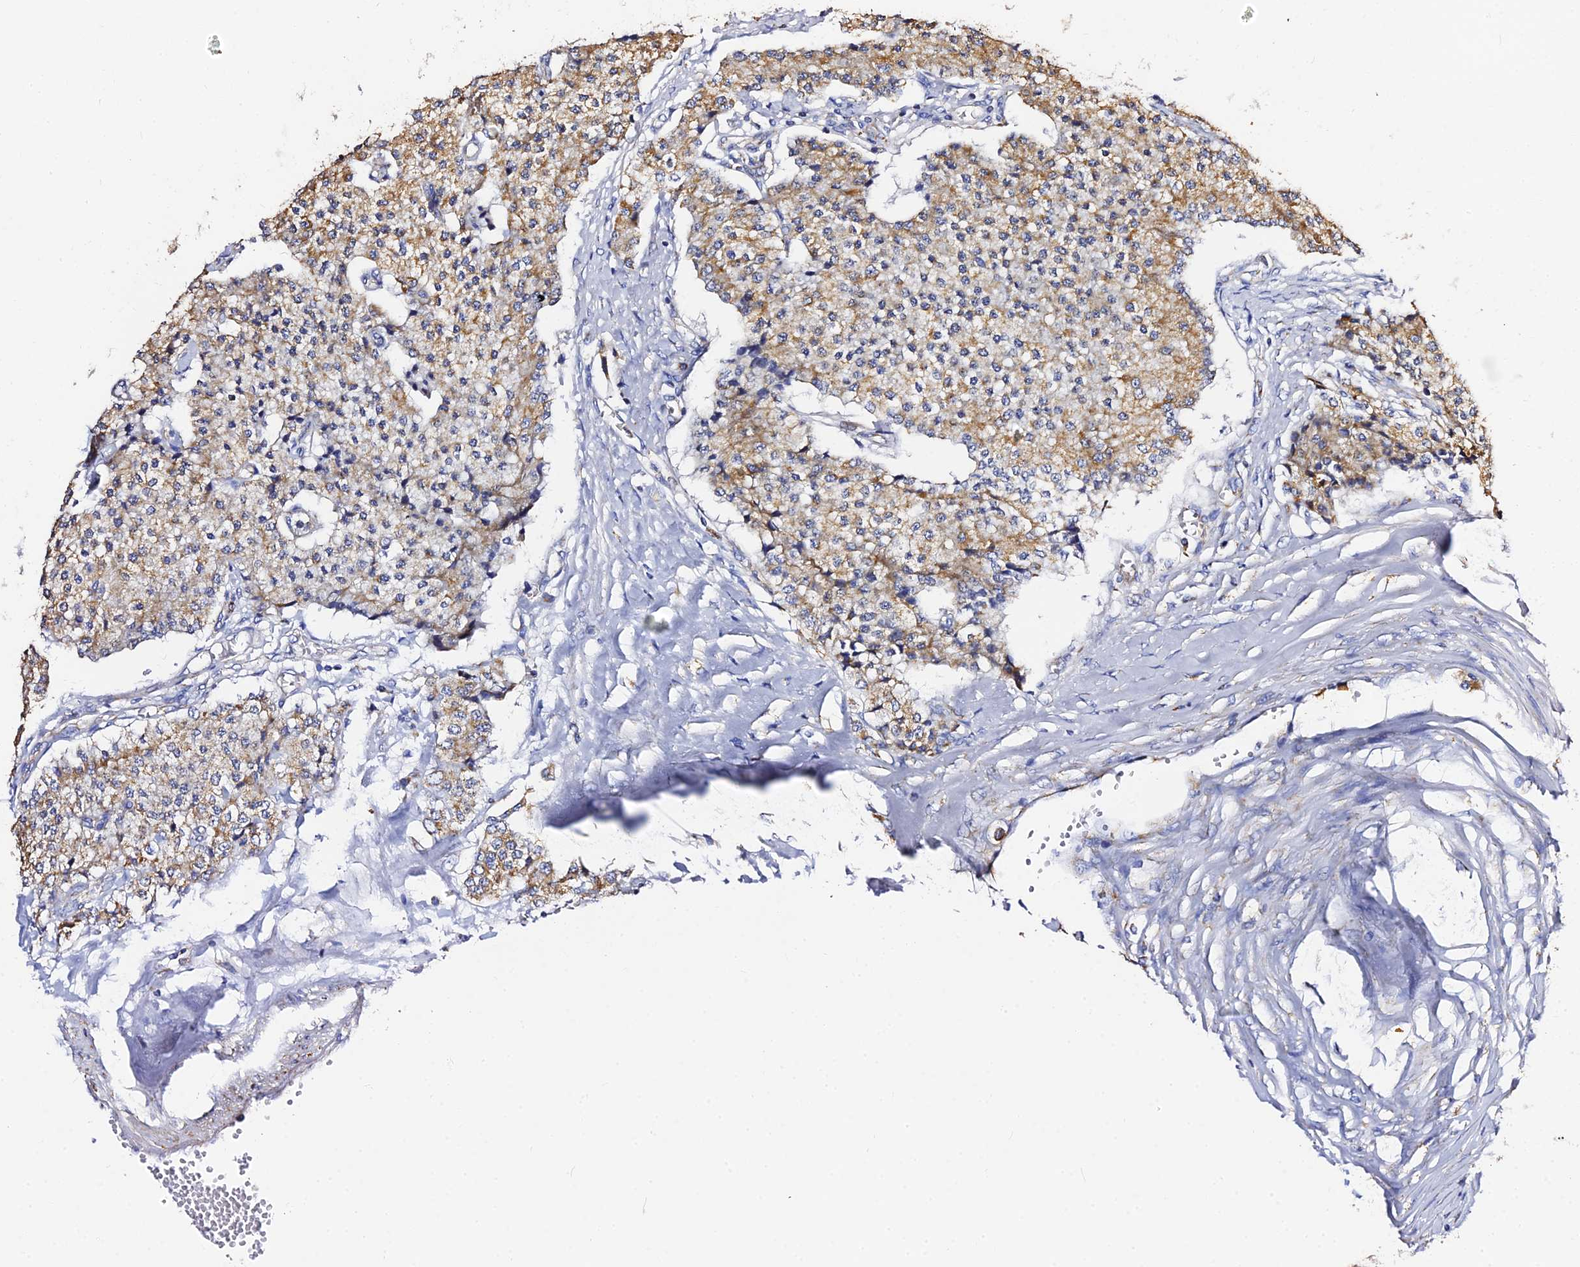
{"staining": {"intensity": "moderate", "quantity": ">75%", "location": "cytoplasmic/membranous"}, "tissue": "carcinoid", "cell_type": "Tumor cells", "image_type": "cancer", "snomed": [{"axis": "morphology", "description": "Carcinoid, malignant, NOS"}, {"axis": "topography", "description": "Colon"}], "caption": "There is medium levels of moderate cytoplasmic/membranous expression in tumor cells of carcinoid, as demonstrated by immunohistochemical staining (brown color).", "gene": "ZNF573", "patient": {"sex": "female", "age": 52}}